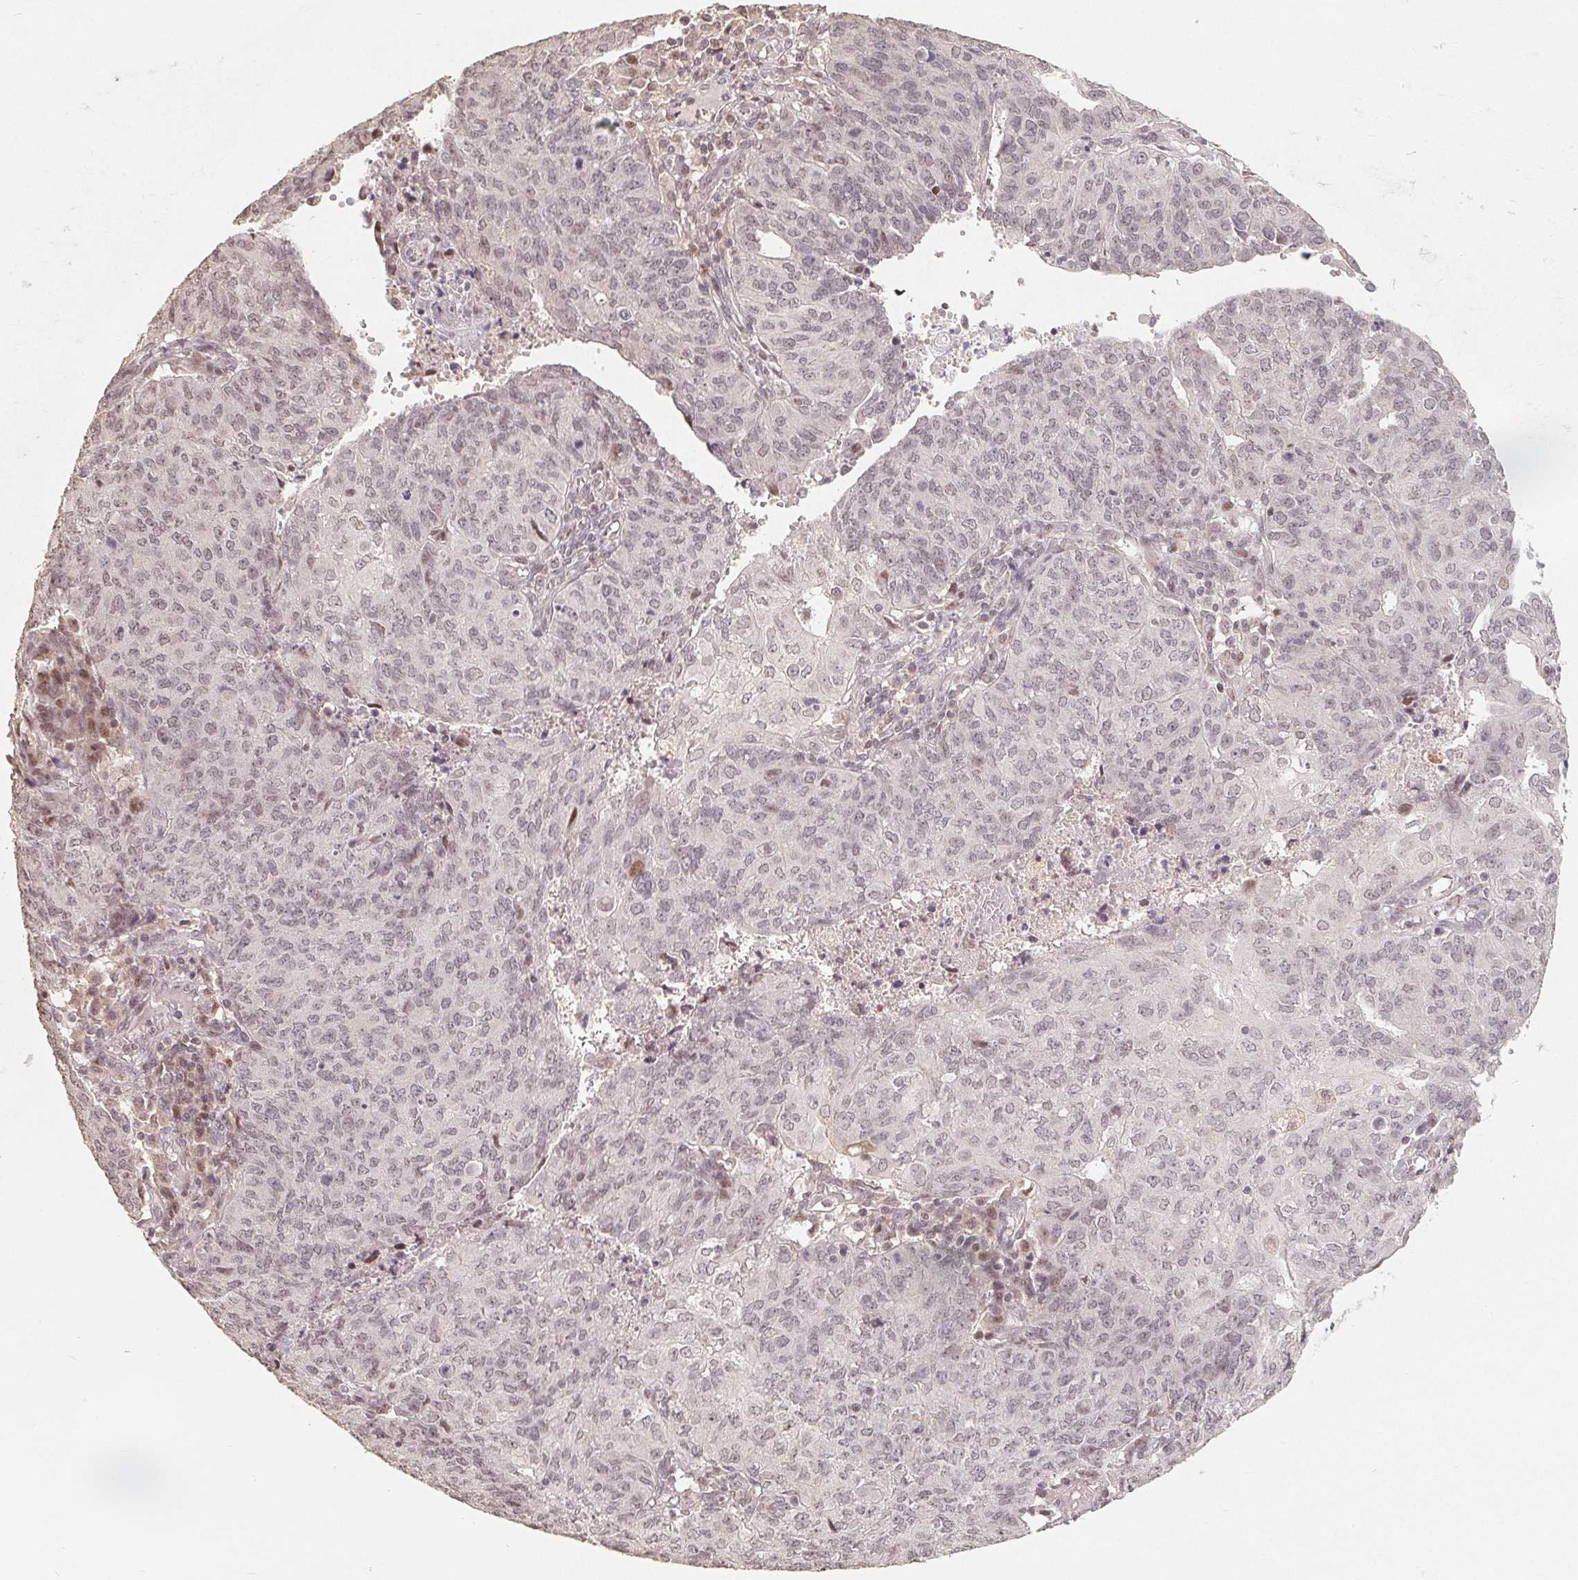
{"staining": {"intensity": "negative", "quantity": "none", "location": "none"}, "tissue": "endometrial cancer", "cell_type": "Tumor cells", "image_type": "cancer", "snomed": [{"axis": "morphology", "description": "Adenocarcinoma, NOS"}, {"axis": "topography", "description": "Endometrium"}], "caption": "Image shows no significant protein positivity in tumor cells of adenocarcinoma (endometrial).", "gene": "CCDC138", "patient": {"sex": "female", "age": 82}}